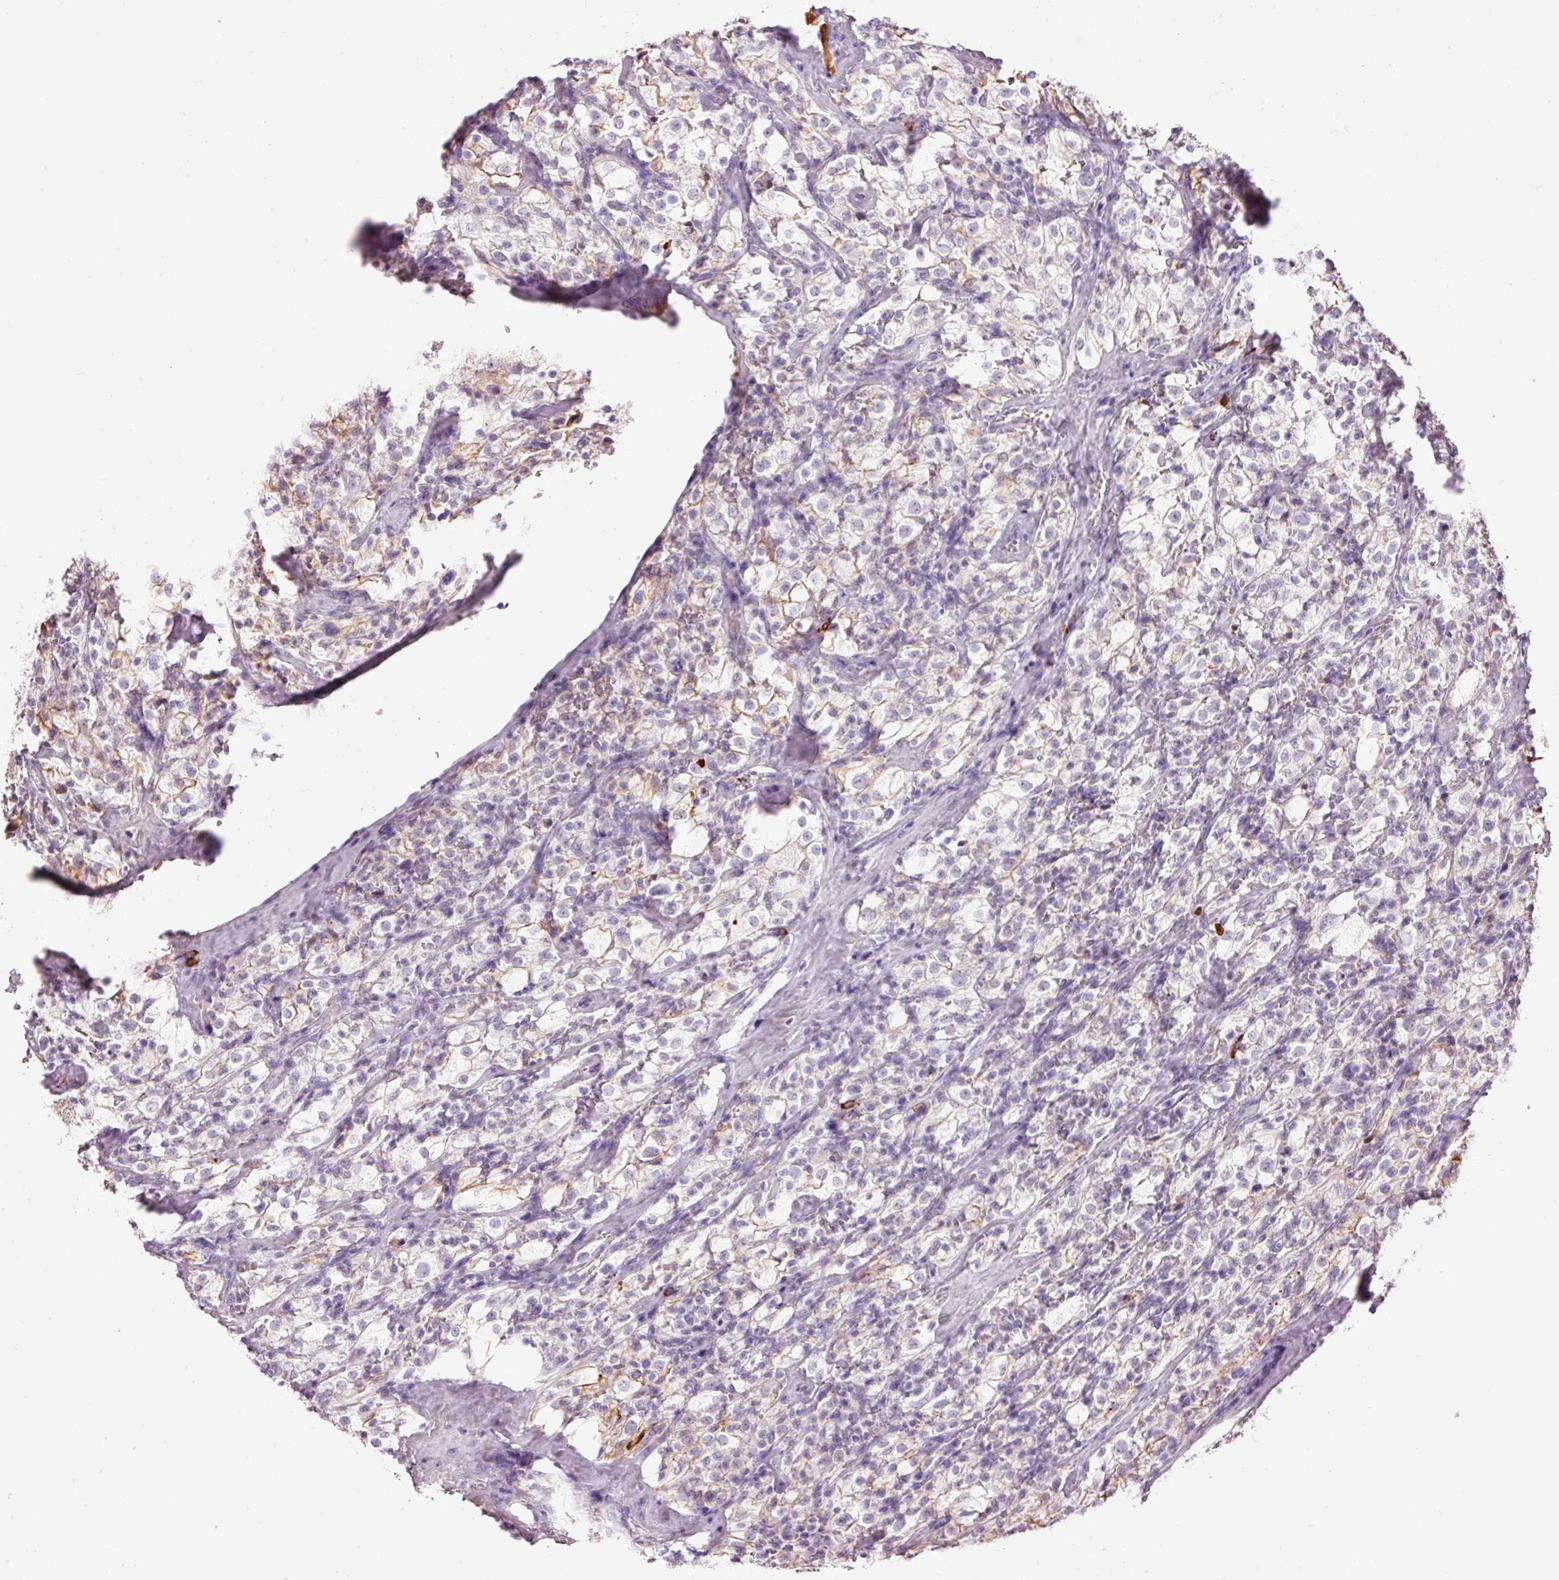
{"staining": {"intensity": "moderate", "quantity": "<25%", "location": "cytoplasmic/membranous"}, "tissue": "renal cancer", "cell_type": "Tumor cells", "image_type": "cancer", "snomed": [{"axis": "morphology", "description": "Adenocarcinoma, NOS"}, {"axis": "topography", "description": "Kidney"}], "caption": "A brown stain highlights moderate cytoplasmic/membranous staining of a protein in human renal cancer tumor cells. (brown staining indicates protein expression, while blue staining denotes nuclei).", "gene": "PRPF38B", "patient": {"sex": "female", "age": 74}}